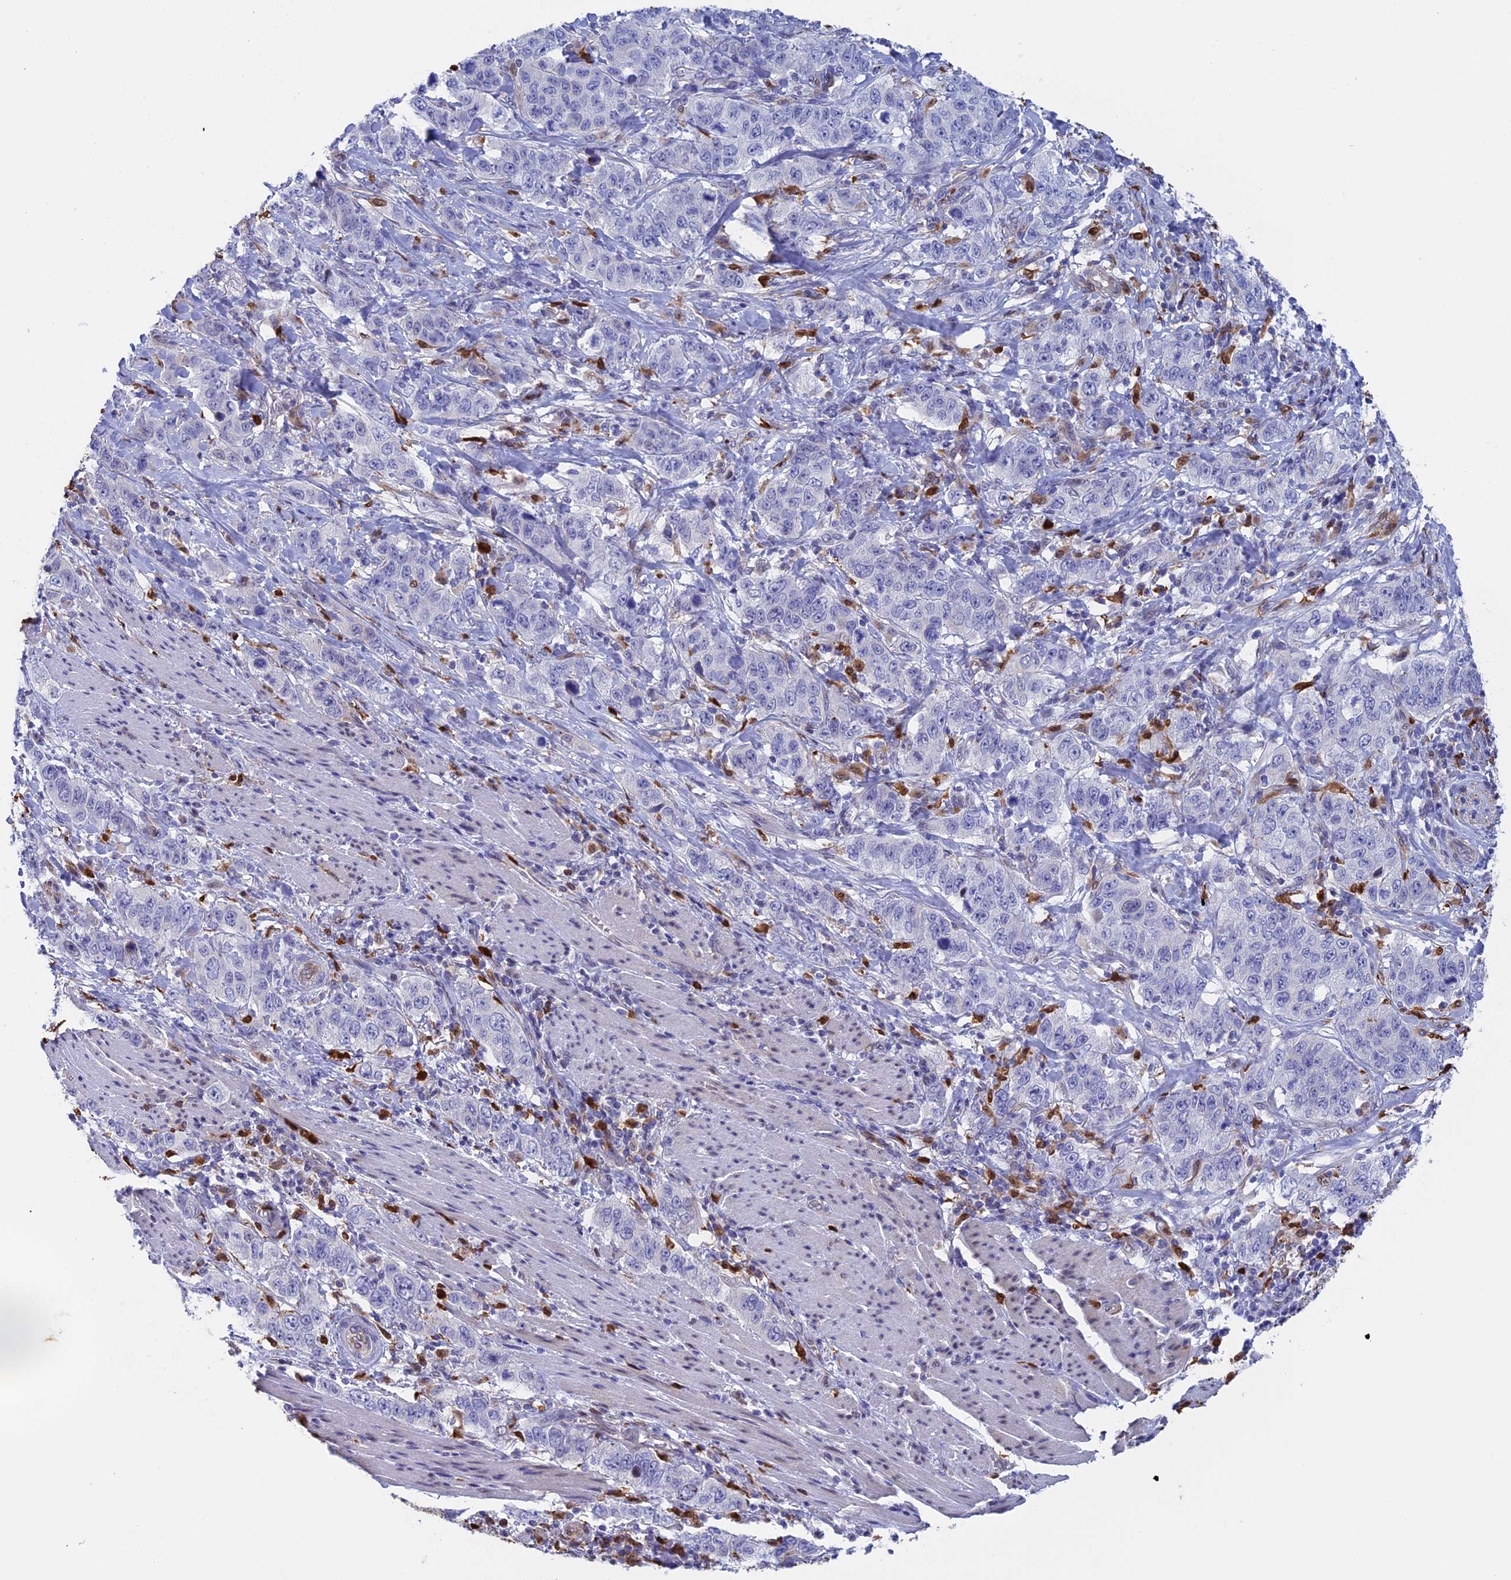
{"staining": {"intensity": "negative", "quantity": "none", "location": "none"}, "tissue": "stomach cancer", "cell_type": "Tumor cells", "image_type": "cancer", "snomed": [{"axis": "morphology", "description": "Adenocarcinoma, NOS"}, {"axis": "topography", "description": "Stomach"}], "caption": "IHC photomicrograph of neoplastic tissue: human stomach cancer (adenocarcinoma) stained with DAB shows no significant protein expression in tumor cells. (Brightfield microscopy of DAB IHC at high magnification).", "gene": "SLC26A1", "patient": {"sex": "male", "age": 48}}